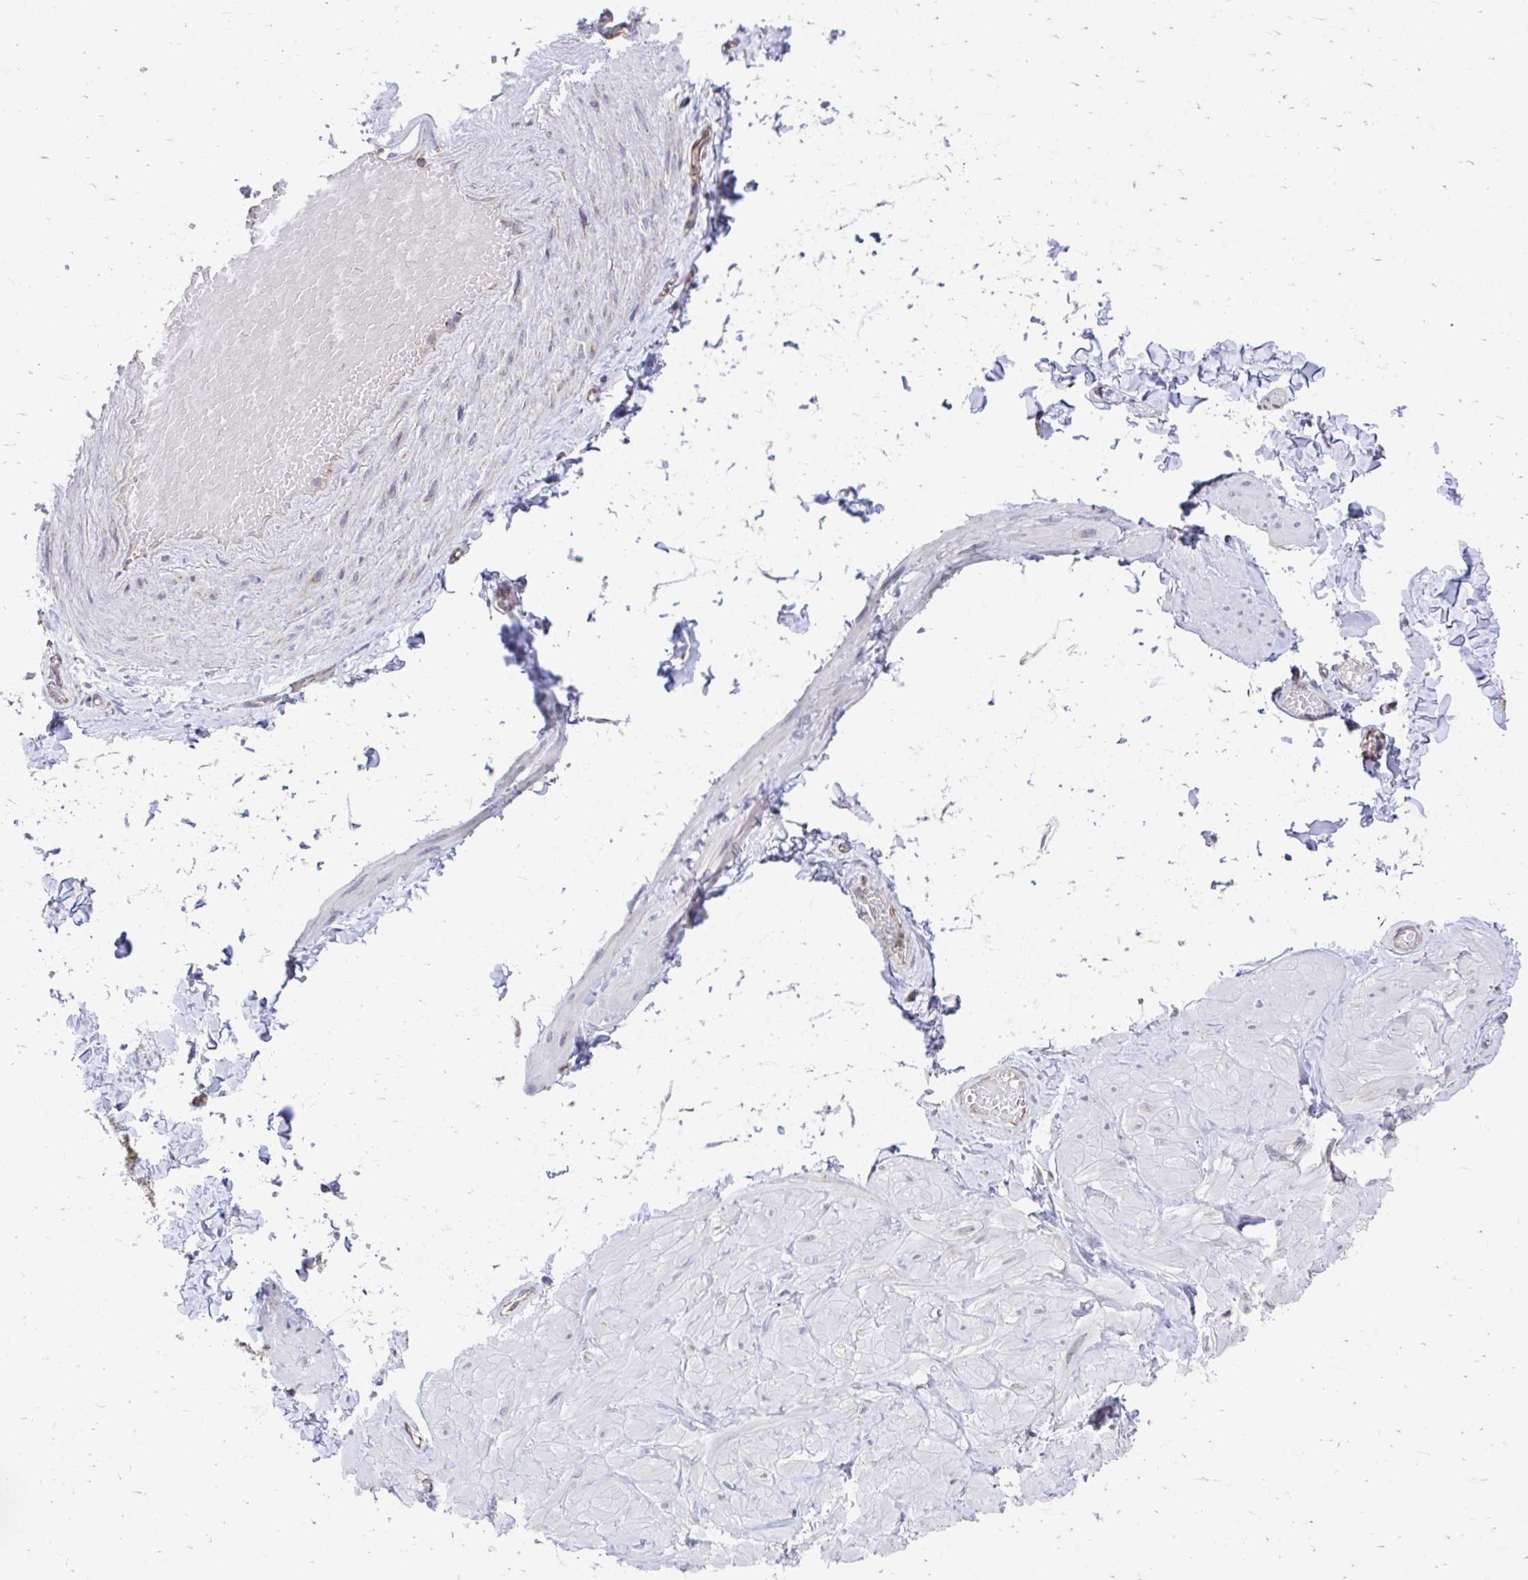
{"staining": {"intensity": "negative", "quantity": "none", "location": "none"}, "tissue": "adipose tissue", "cell_type": "Adipocytes", "image_type": "normal", "snomed": [{"axis": "morphology", "description": "Normal tissue, NOS"}, {"axis": "topography", "description": "Soft tissue"}, {"axis": "topography", "description": "Adipose tissue"}, {"axis": "topography", "description": "Vascular tissue"}, {"axis": "topography", "description": "Peripheral nerve tissue"}], "caption": "This is an immunohistochemistry image of normal adipose tissue. There is no expression in adipocytes.", "gene": "FHIP1B", "patient": {"sex": "male", "age": 29}}